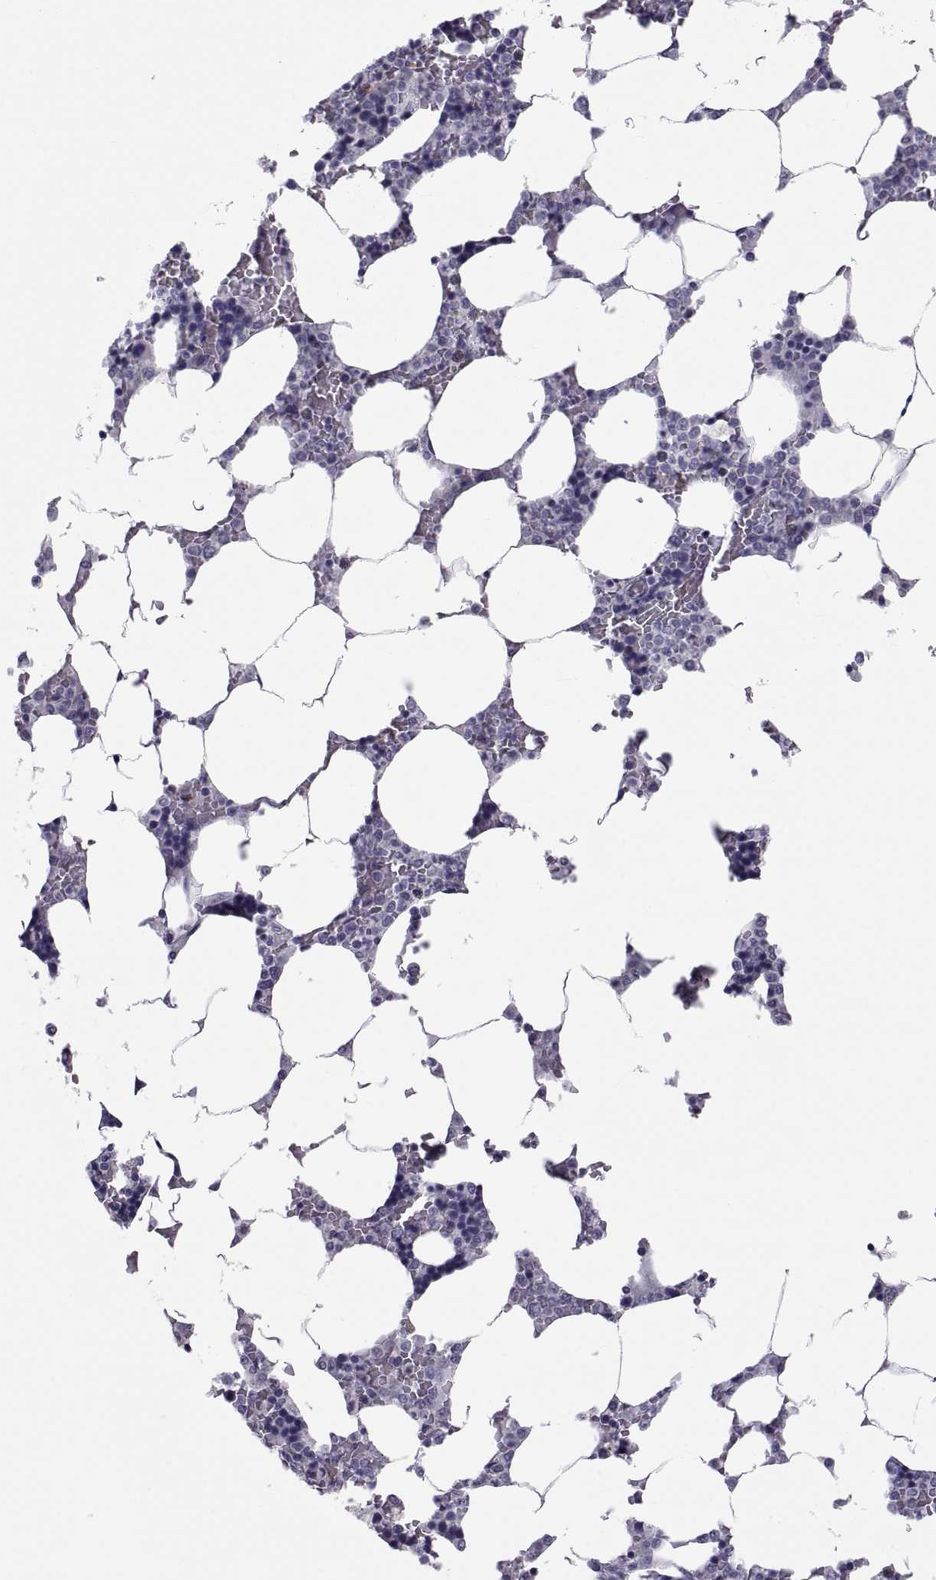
{"staining": {"intensity": "negative", "quantity": "none", "location": "none"}, "tissue": "bone marrow", "cell_type": "Hematopoietic cells", "image_type": "normal", "snomed": [{"axis": "morphology", "description": "Normal tissue, NOS"}, {"axis": "topography", "description": "Bone marrow"}], "caption": "Immunohistochemistry (IHC) of benign human bone marrow displays no staining in hematopoietic cells.", "gene": "TMEM158", "patient": {"sex": "male", "age": 63}}